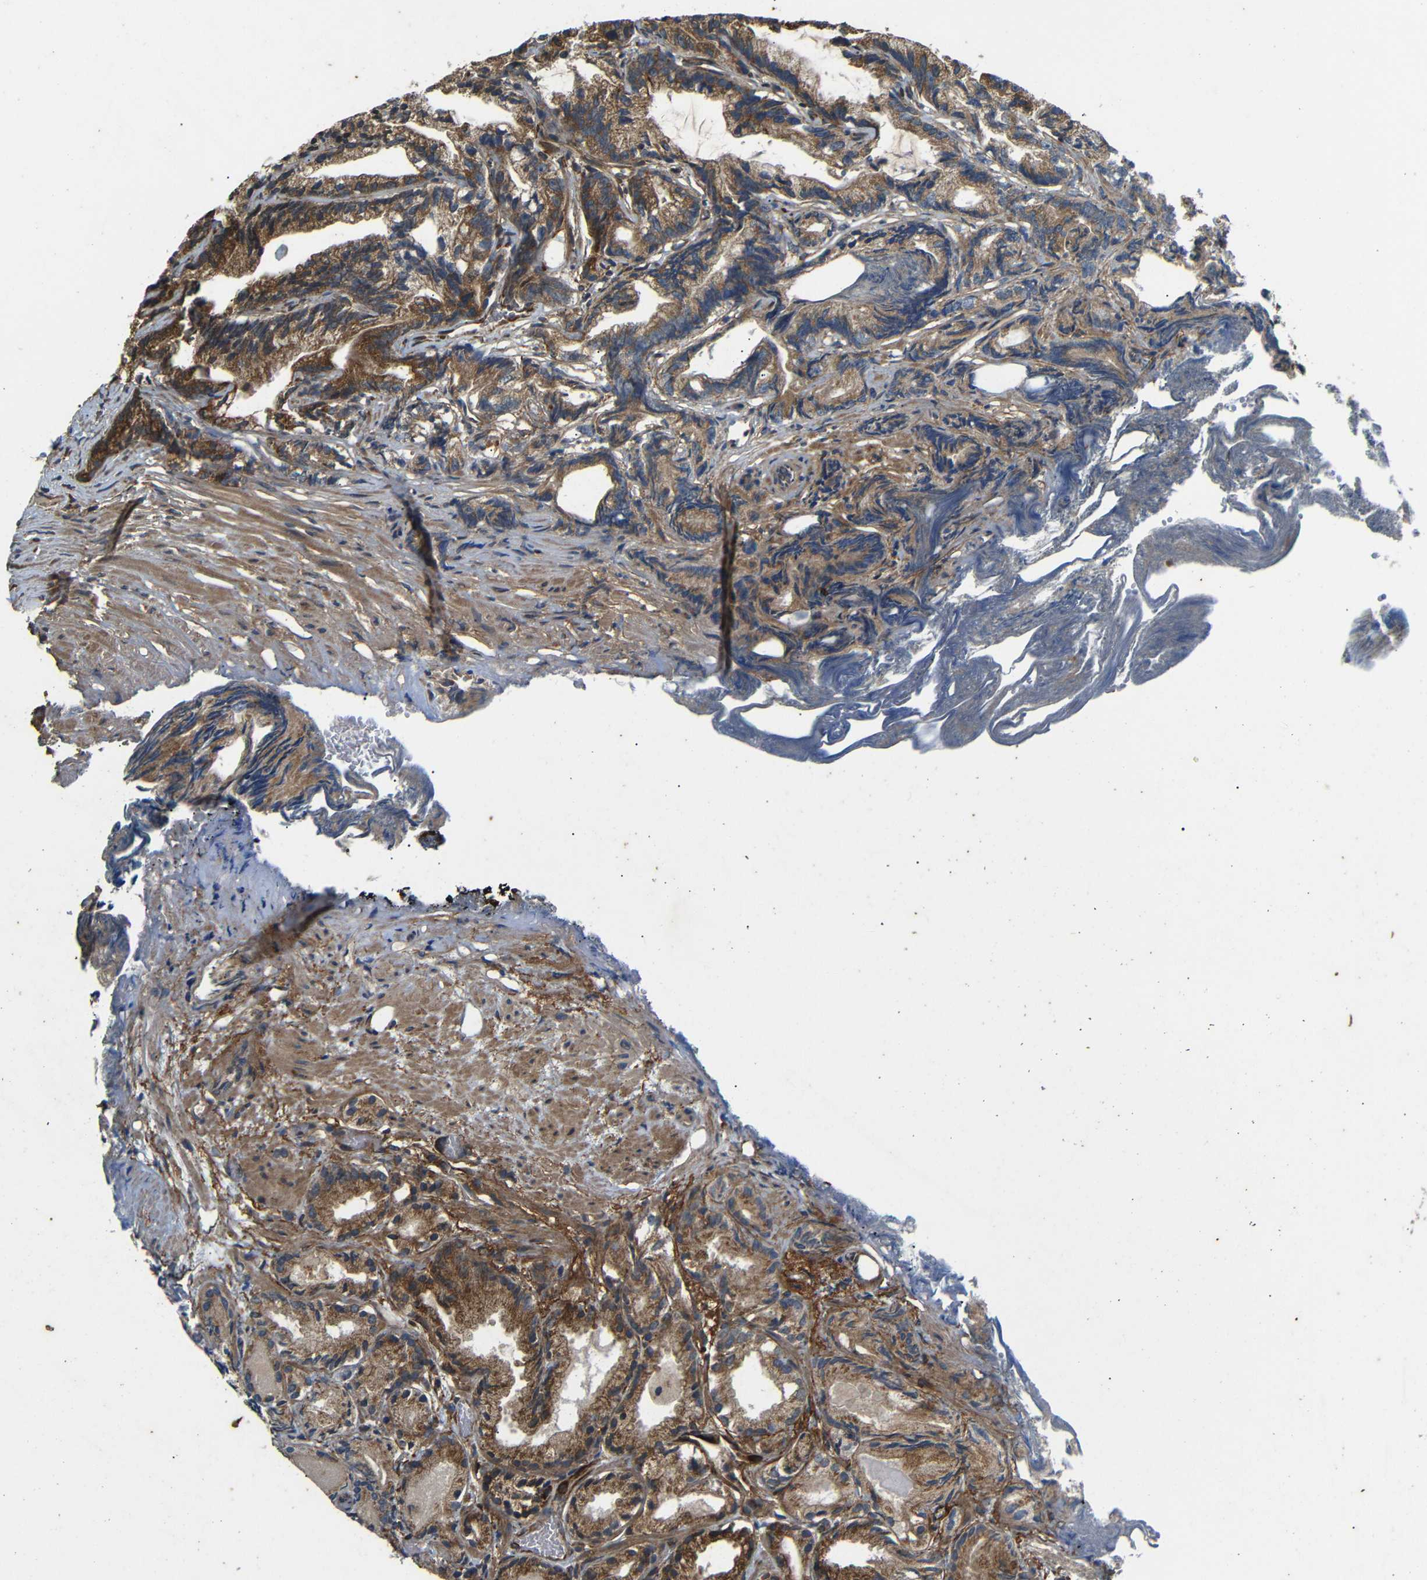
{"staining": {"intensity": "strong", "quantity": ">75%", "location": "cytoplasmic/membranous"}, "tissue": "prostate cancer", "cell_type": "Tumor cells", "image_type": "cancer", "snomed": [{"axis": "morphology", "description": "Adenocarcinoma, Low grade"}, {"axis": "topography", "description": "Prostate"}], "caption": "High-magnification brightfield microscopy of prostate cancer stained with DAB (3,3'-diaminobenzidine) (brown) and counterstained with hematoxylin (blue). tumor cells exhibit strong cytoplasmic/membranous staining is present in about>75% of cells. (IHC, brightfield microscopy, high magnification).", "gene": "TRPC1", "patient": {"sex": "male", "age": 89}}